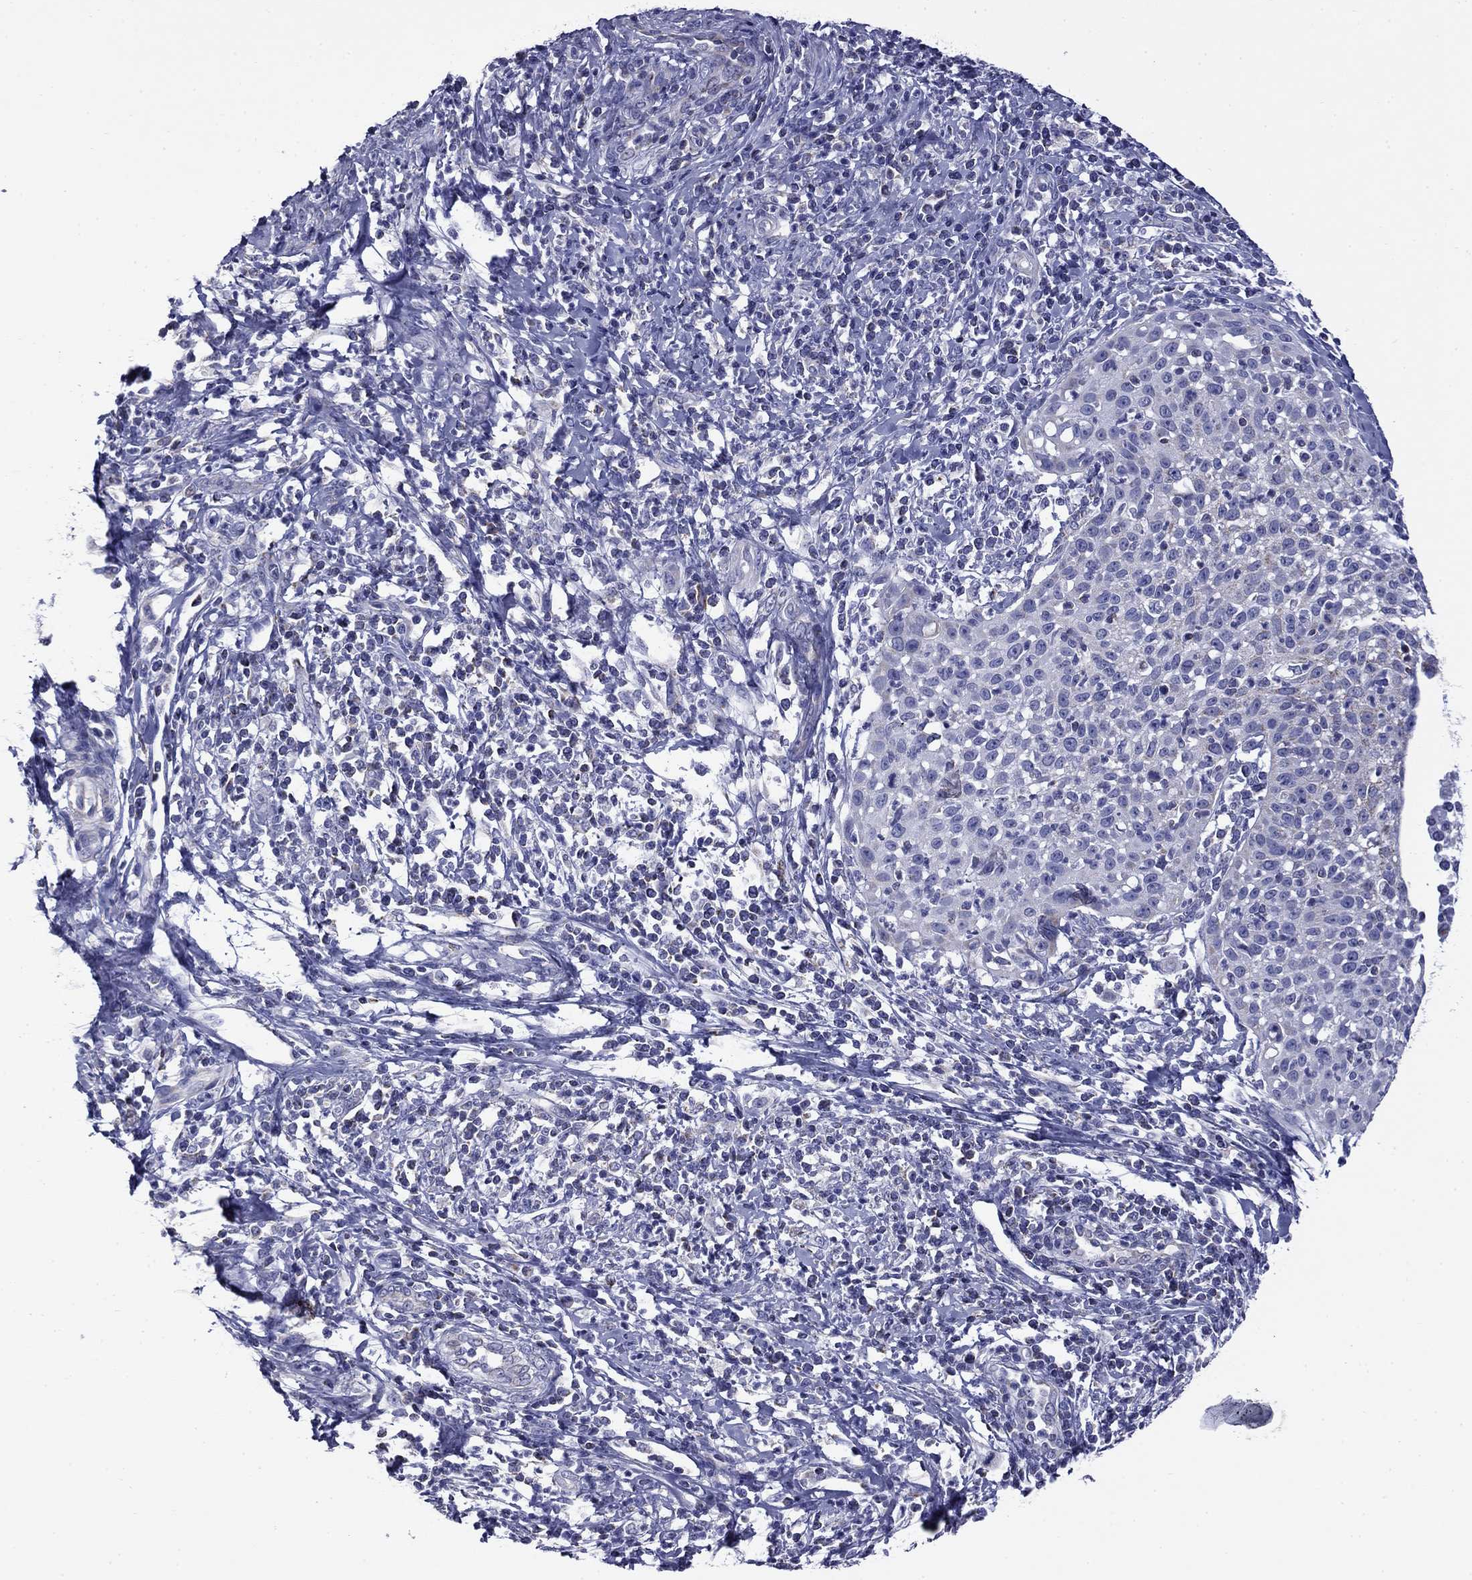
{"staining": {"intensity": "negative", "quantity": "none", "location": "none"}, "tissue": "cervical cancer", "cell_type": "Tumor cells", "image_type": "cancer", "snomed": [{"axis": "morphology", "description": "Squamous cell carcinoma, NOS"}, {"axis": "topography", "description": "Cervix"}], "caption": "DAB immunohistochemical staining of cervical cancer (squamous cell carcinoma) exhibits no significant staining in tumor cells.", "gene": "ACADSB", "patient": {"sex": "female", "age": 26}}